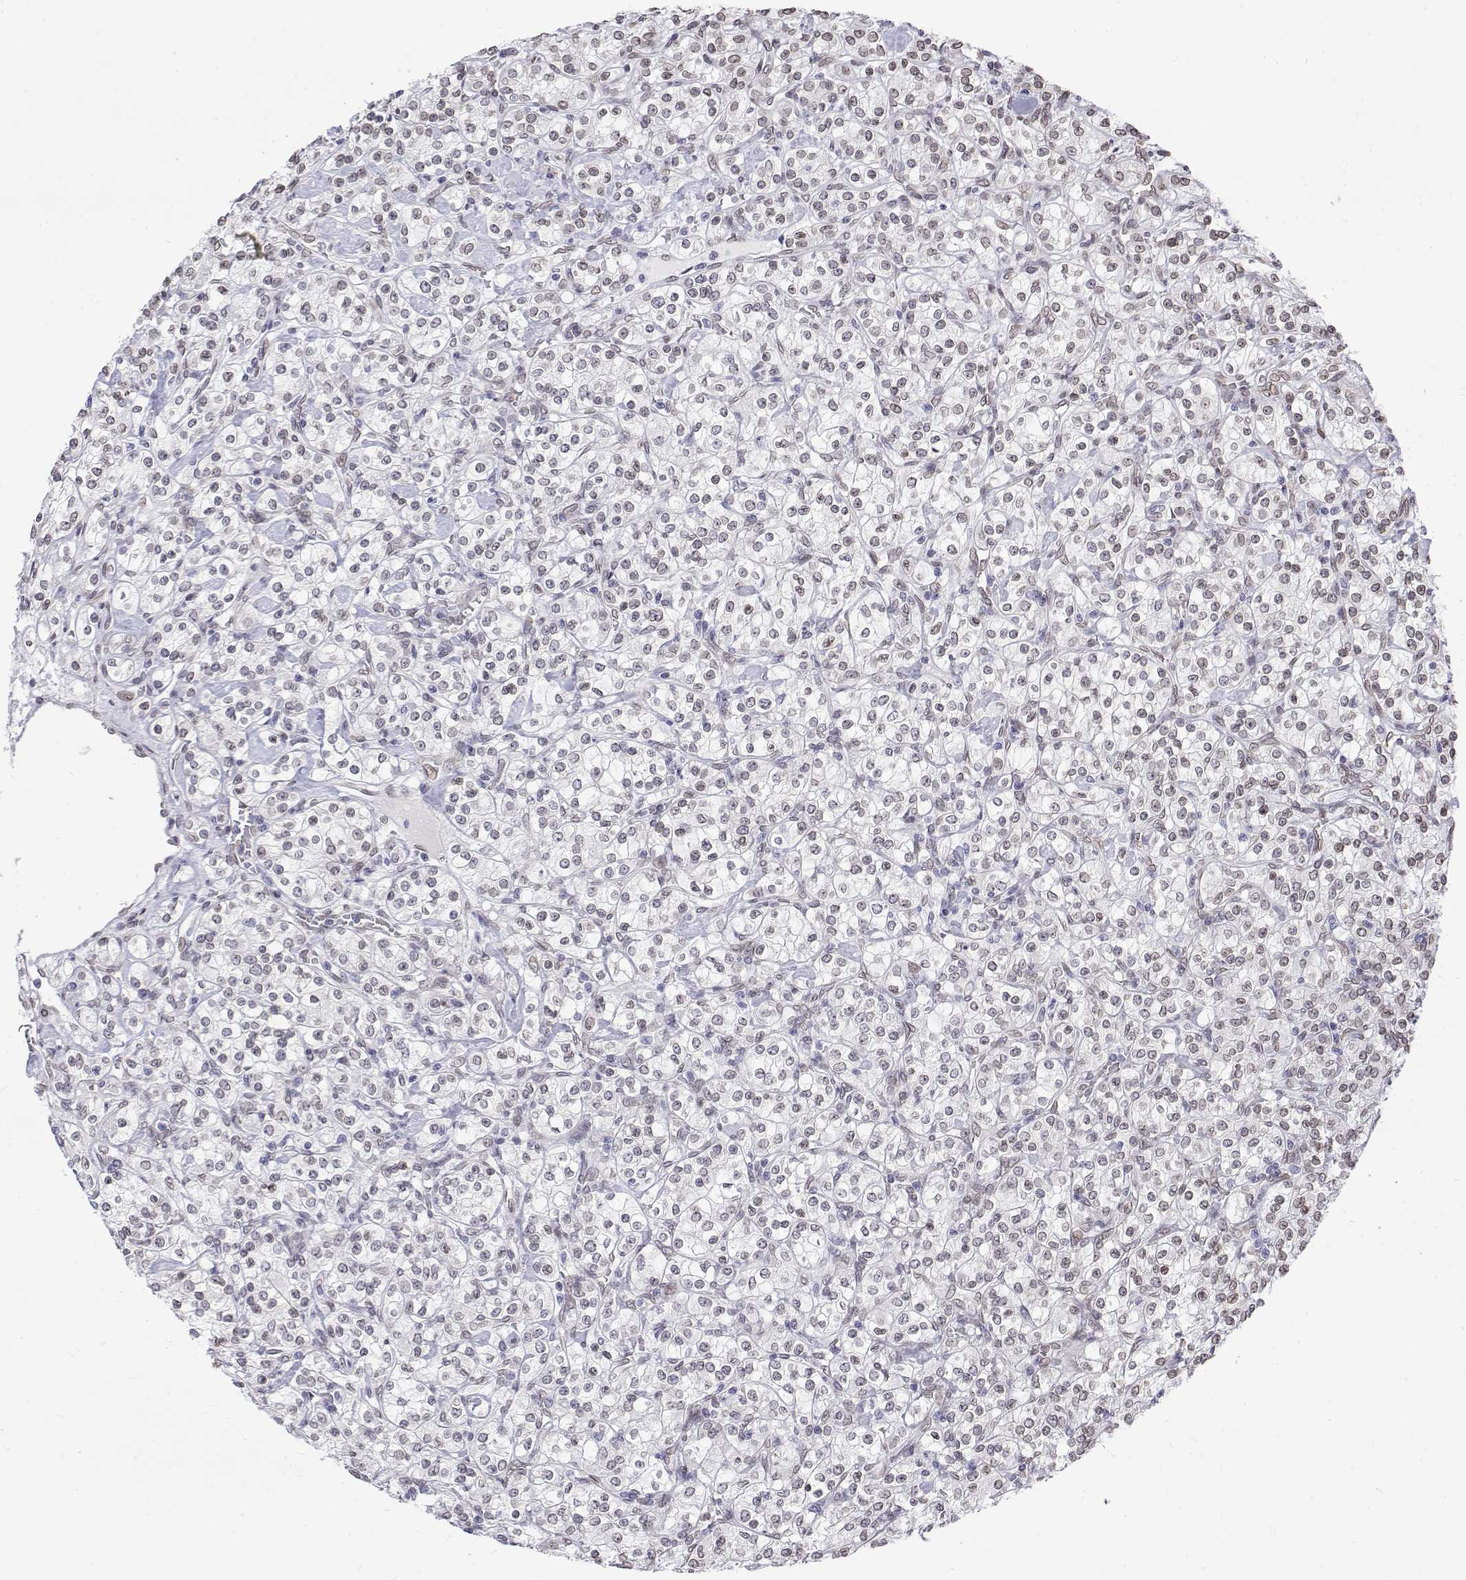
{"staining": {"intensity": "weak", "quantity": "25%-75%", "location": "nuclear"}, "tissue": "renal cancer", "cell_type": "Tumor cells", "image_type": "cancer", "snomed": [{"axis": "morphology", "description": "Adenocarcinoma, NOS"}, {"axis": "topography", "description": "Kidney"}], "caption": "Immunohistochemistry micrograph of neoplastic tissue: renal adenocarcinoma stained using IHC demonstrates low levels of weak protein expression localized specifically in the nuclear of tumor cells, appearing as a nuclear brown color.", "gene": "ZNF532", "patient": {"sex": "male", "age": 77}}